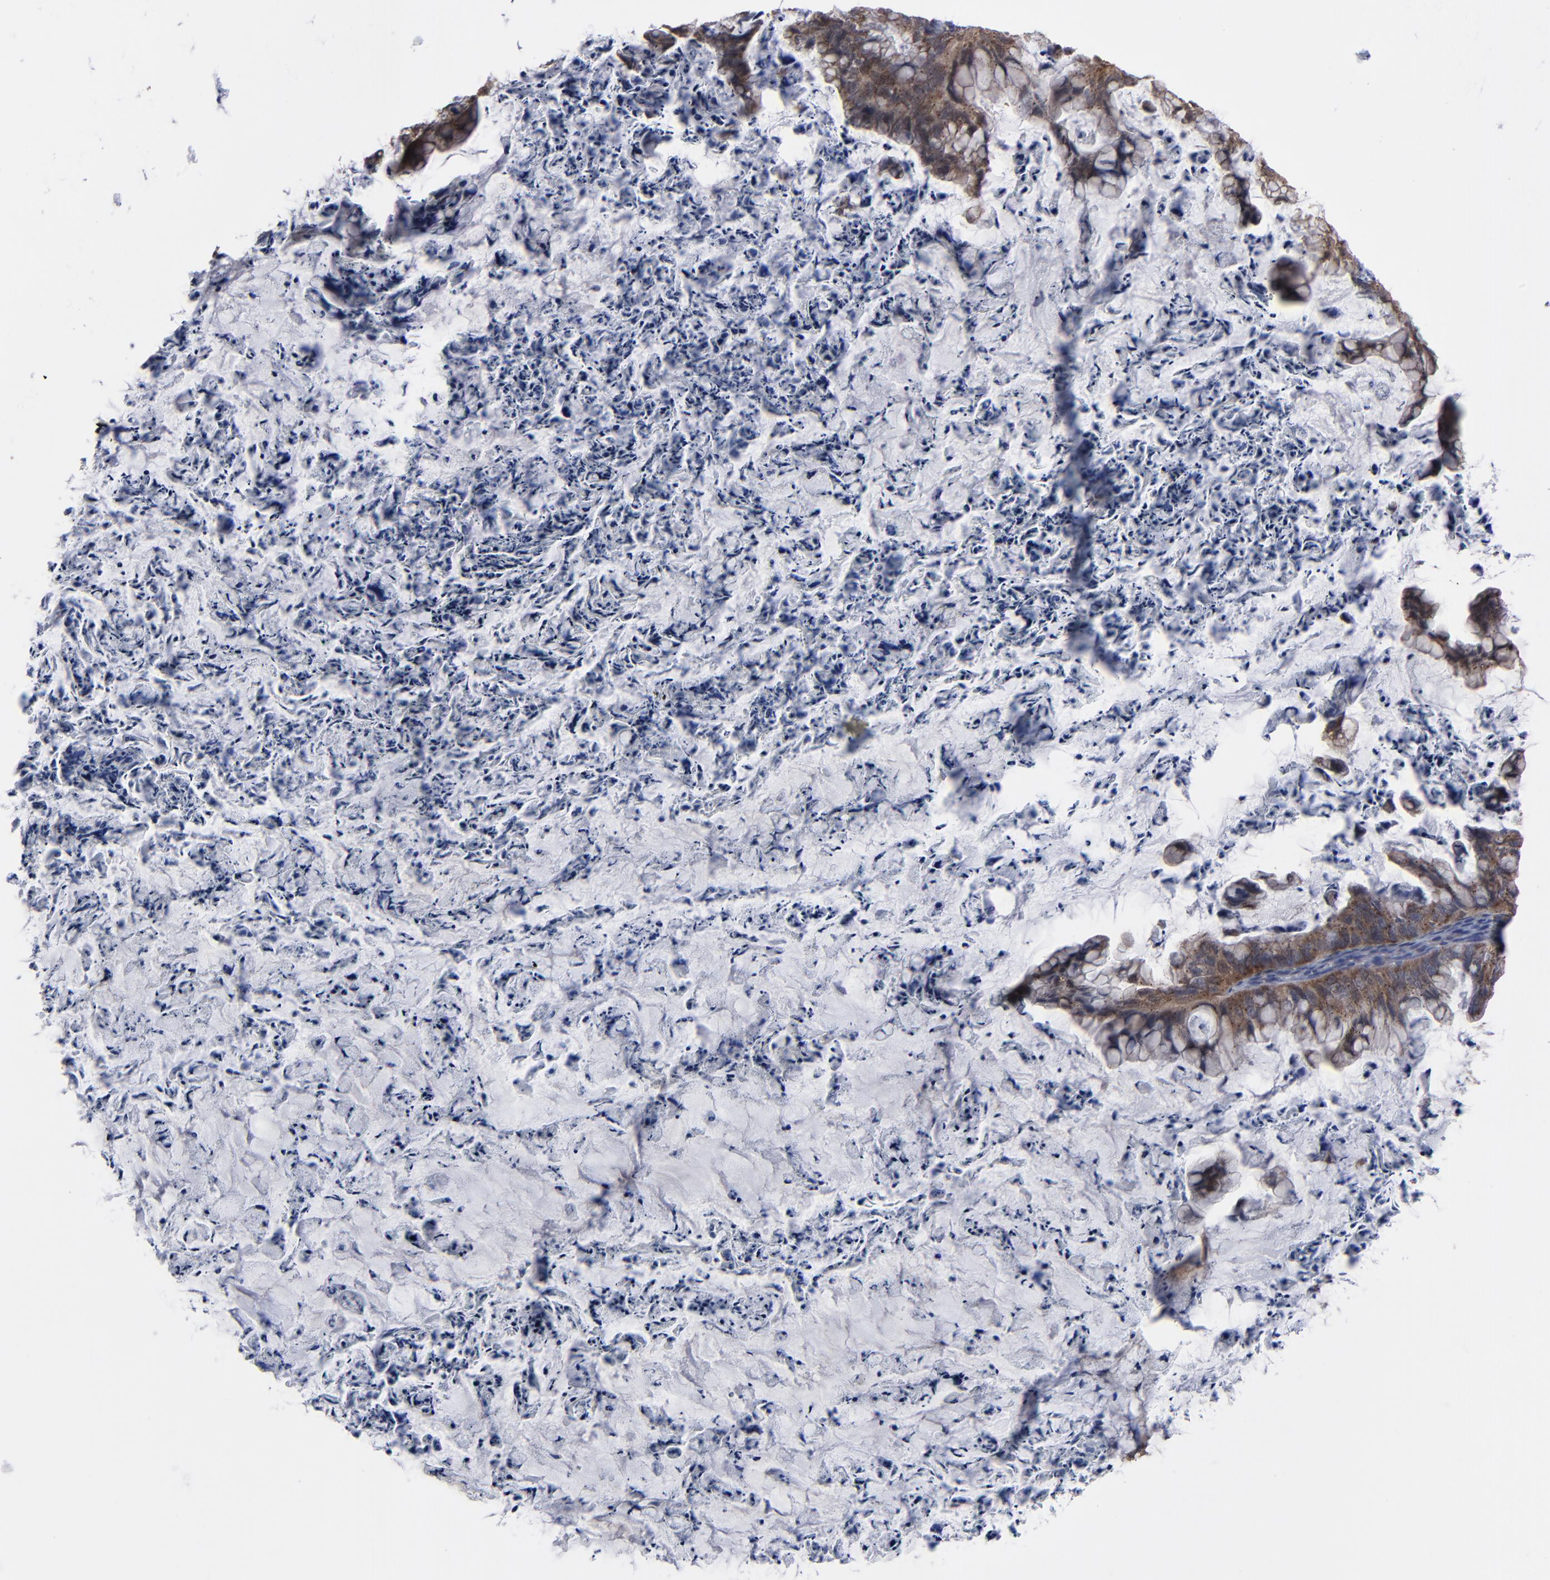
{"staining": {"intensity": "moderate", "quantity": ">75%", "location": "cytoplasmic/membranous"}, "tissue": "ovarian cancer", "cell_type": "Tumor cells", "image_type": "cancer", "snomed": [{"axis": "morphology", "description": "Cystadenocarcinoma, mucinous, NOS"}, {"axis": "topography", "description": "Ovary"}], "caption": "Human mucinous cystadenocarcinoma (ovarian) stained for a protein (brown) exhibits moderate cytoplasmic/membranous positive expression in approximately >75% of tumor cells.", "gene": "KIAA2026", "patient": {"sex": "female", "age": 36}}